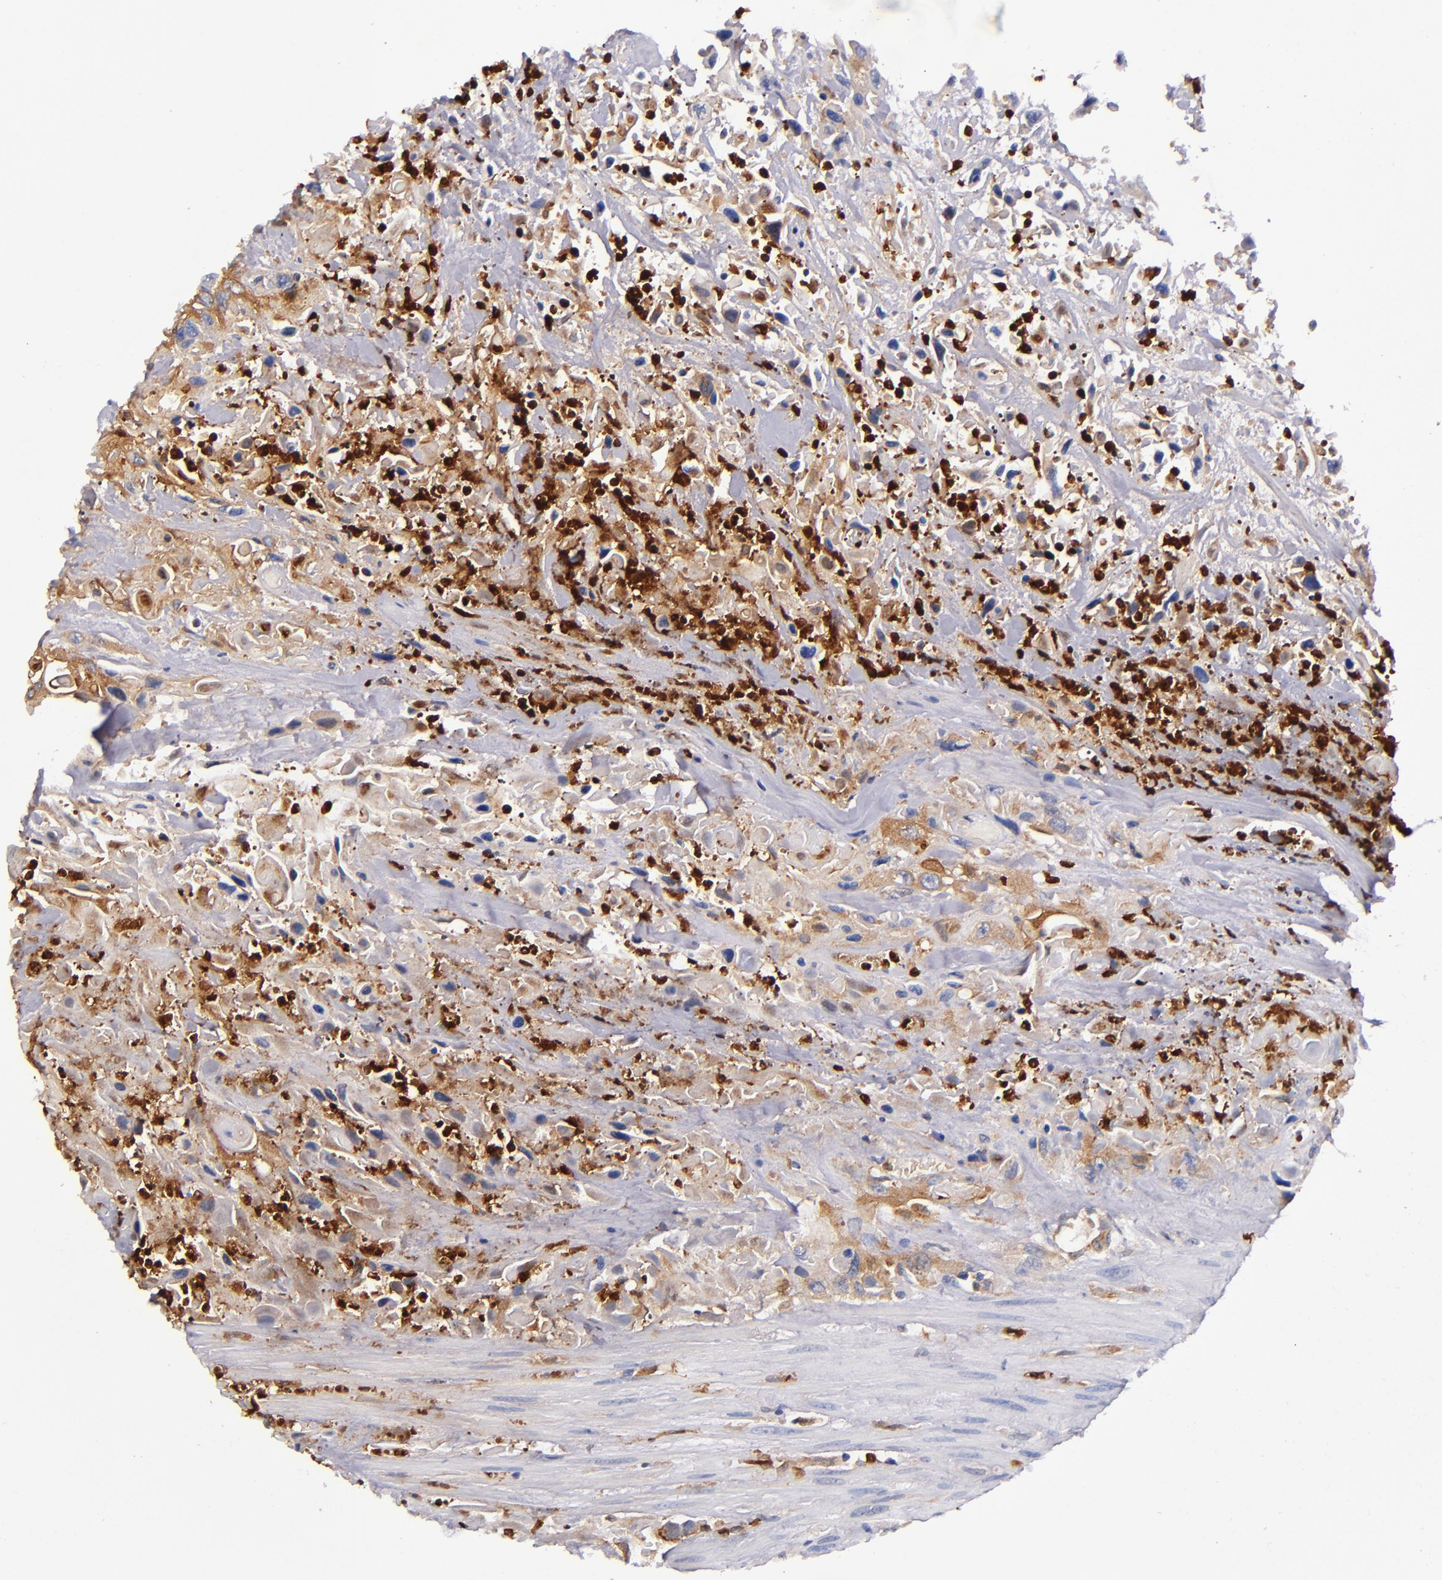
{"staining": {"intensity": "strong", "quantity": "25%-75%", "location": "cytoplasmic/membranous"}, "tissue": "urothelial cancer", "cell_type": "Tumor cells", "image_type": "cancer", "snomed": [{"axis": "morphology", "description": "Urothelial carcinoma, High grade"}, {"axis": "topography", "description": "Urinary bladder"}], "caption": "Brown immunohistochemical staining in urothelial cancer displays strong cytoplasmic/membranous staining in approximately 25%-75% of tumor cells. (Stains: DAB in brown, nuclei in blue, Microscopy: brightfield microscopy at high magnification).", "gene": "S100A8", "patient": {"sex": "female", "age": 84}}